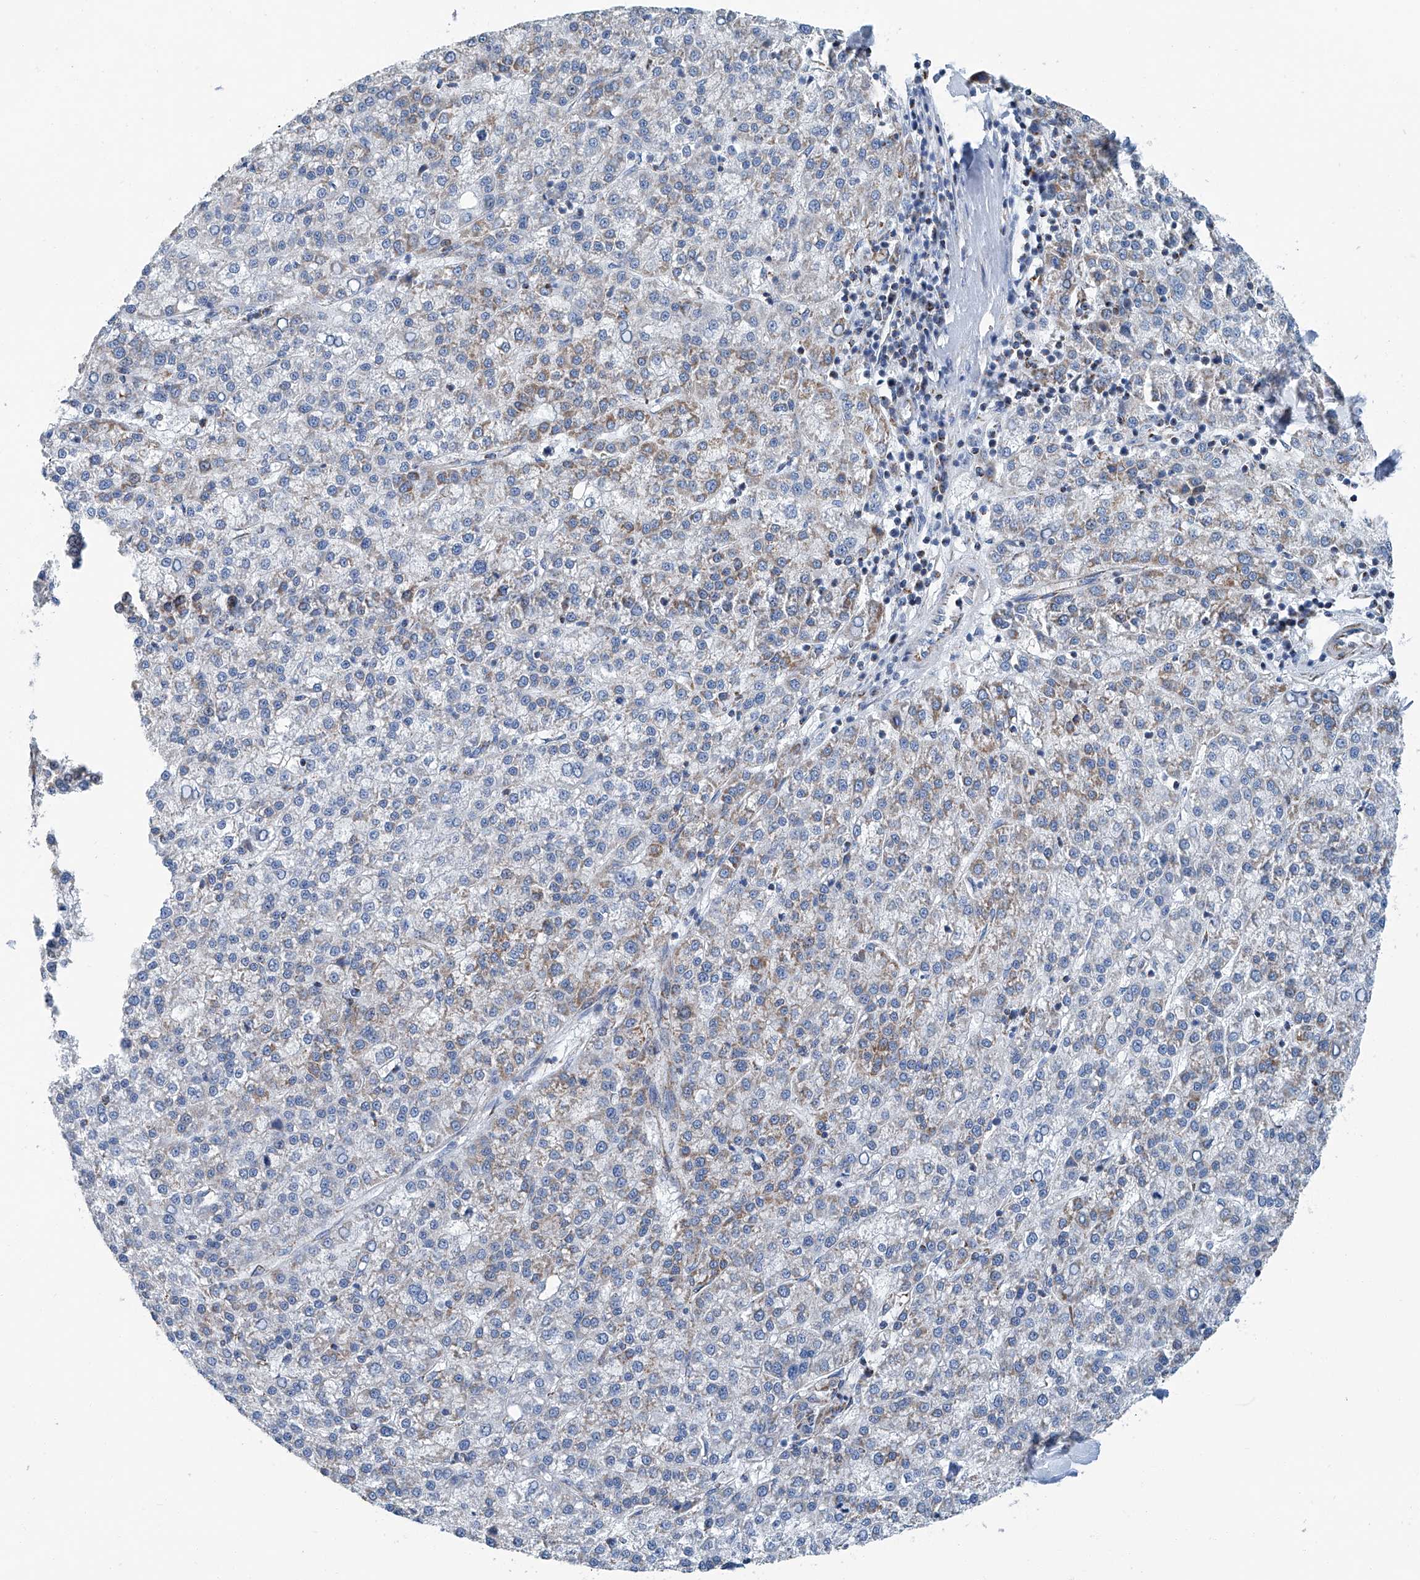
{"staining": {"intensity": "moderate", "quantity": "<25%", "location": "cytoplasmic/membranous"}, "tissue": "liver cancer", "cell_type": "Tumor cells", "image_type": "cancer", "snomed": [{"axis": "morphology", "description": "Carcinoma, Hepatocellular, NOS"}, {"axis": "topography", "description": "Liver"}], "caption": "Immunohistochemistry image of liver cancer stained for a protein (brown), which shows low levels of moderate cytoplasmic/membranous positivity in approximately <25% of tumor cells.", "gene": "MT-ND1", "patient": {"sex": "female", "age": 58}}